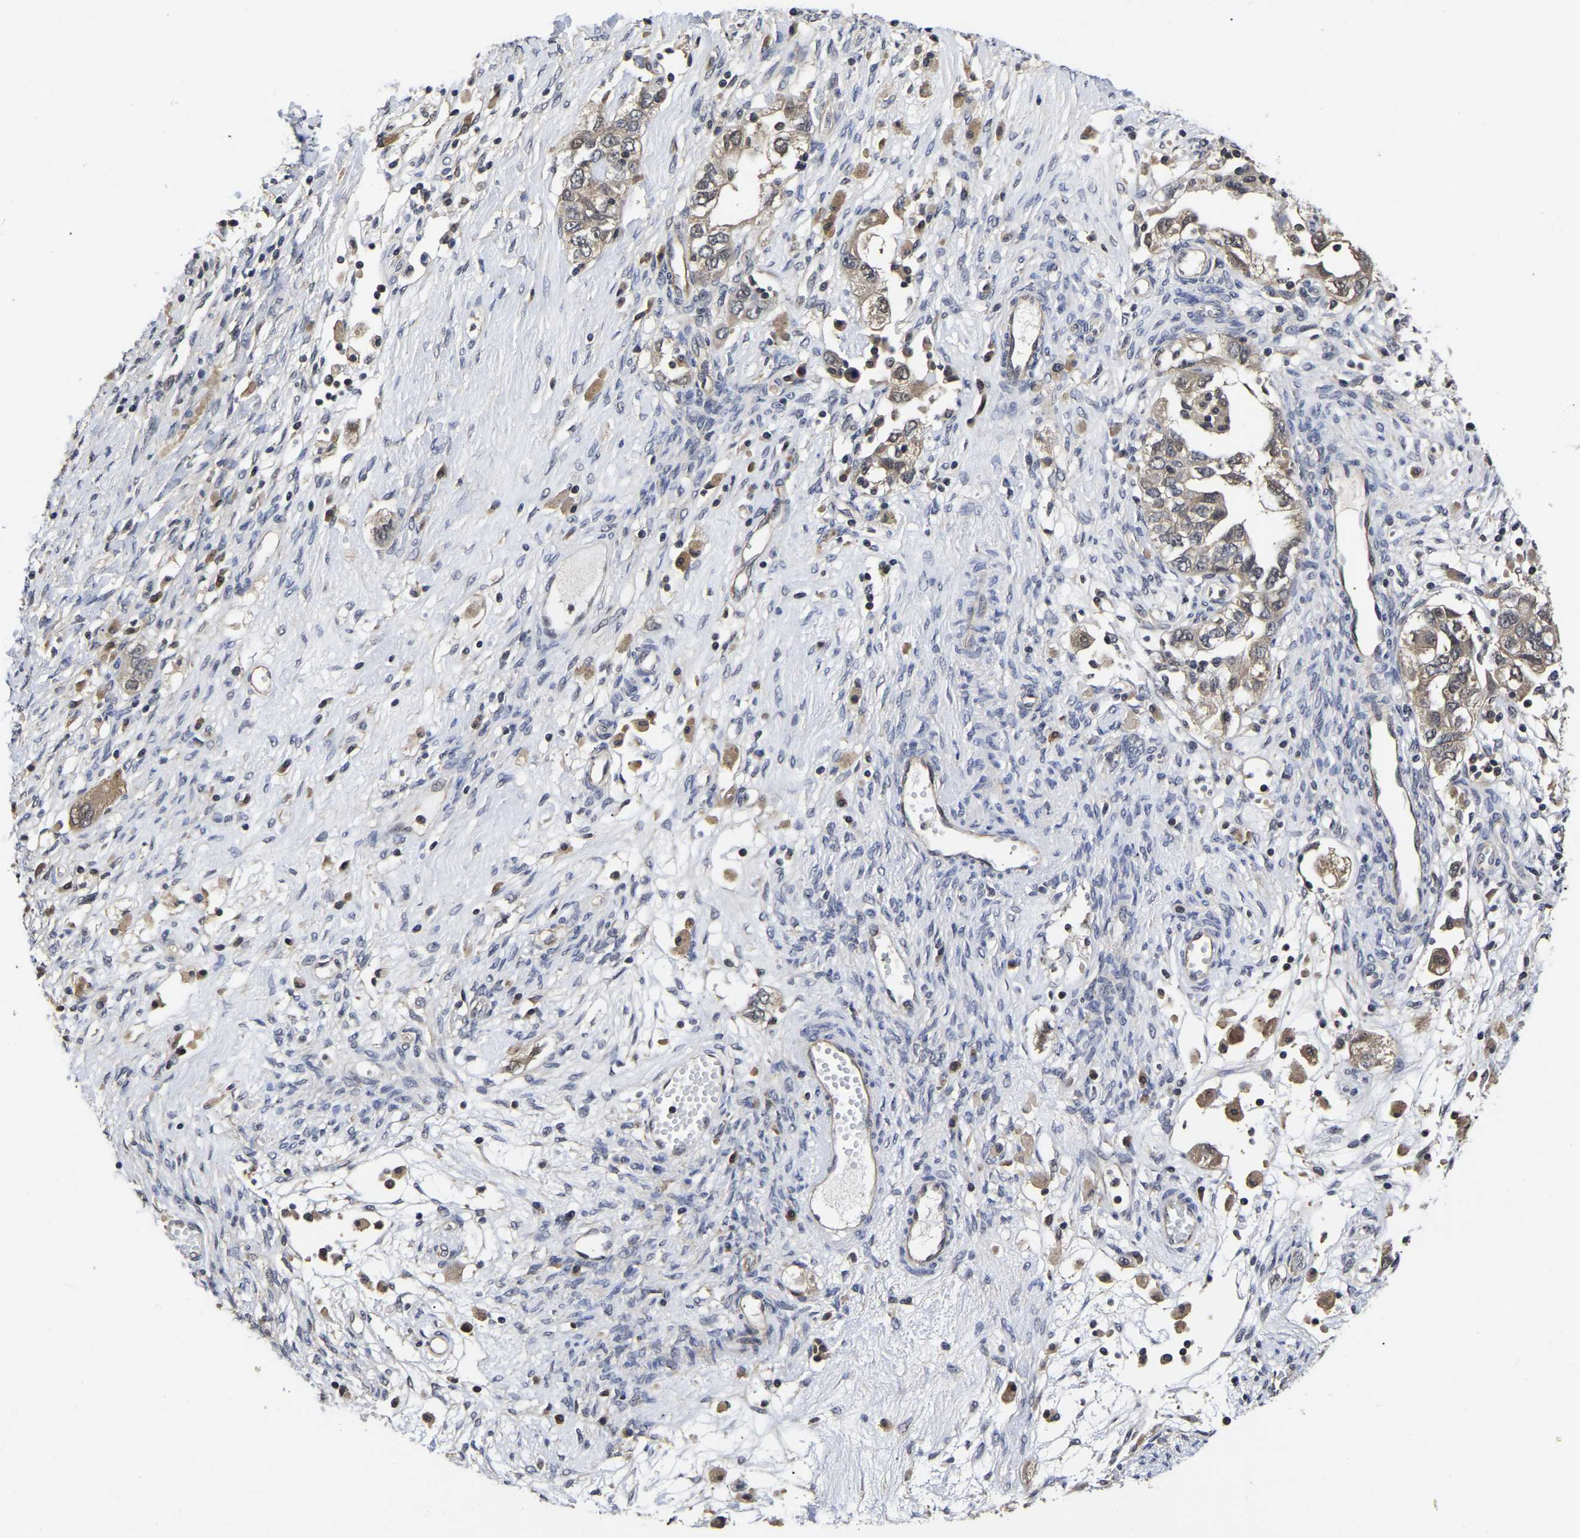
{"staining": {"intensity": "weak", "quantity": ">75%", "location": "cytoplasmic/membranous"}, "tissue": "ovarian cancer", "cell_type": "Tumor cells", "image_type": "cancer", "snomed": [{"axis": "morphology", "description": "Carcinoma, NOS"}, {"axis": "morphology", "description": "Cystadenocarcinoma, serous, NOS"}, {"axis": "topography", "description": "Ovary"}], "caption": "The histopathology image demonstrates staining of ovarian carcinoma, revealing weak cytoplasmic/membranous protein positivity (brown color) within tumor cells.", "gene": "MCOLN2", "patient": {"sex": "female", "age": 69}}